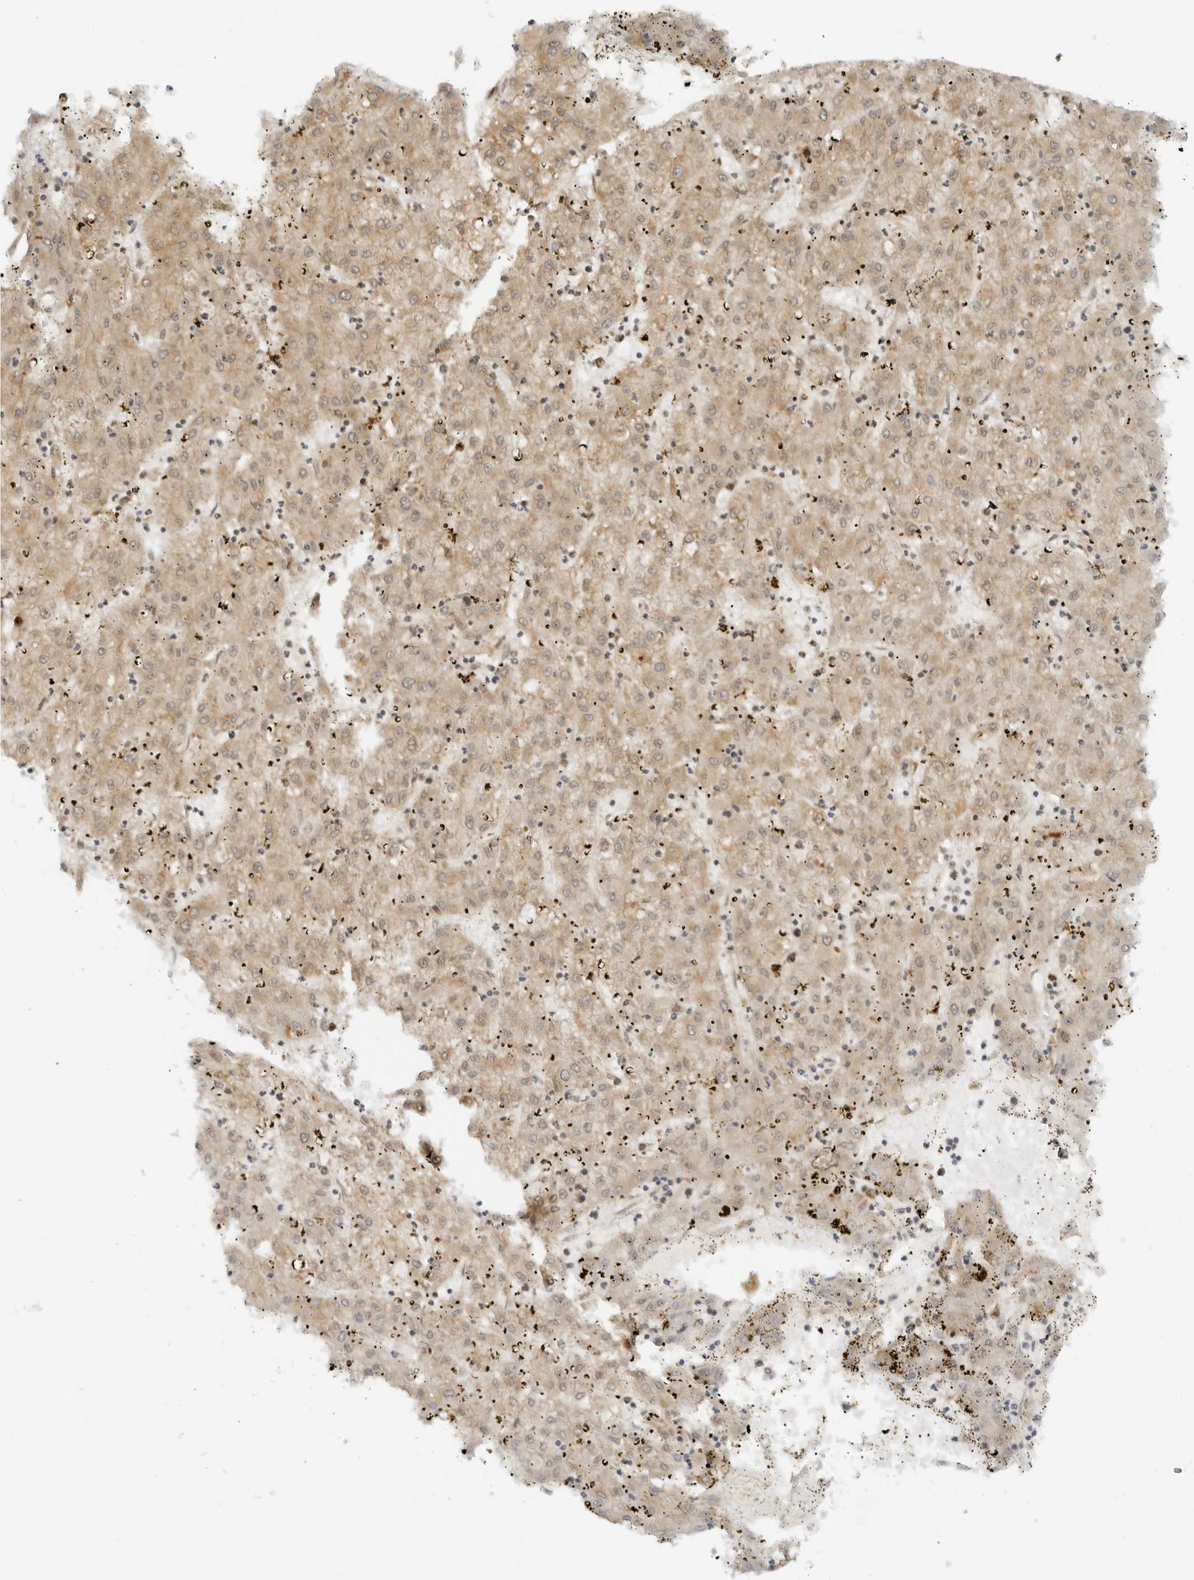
{"staining": {"intensity": "weak", "quantity": ">75%", "location": "cytoplasmic/membranous"}, "tissue": "liver cancer", "cell_type": "Tumor cells", "image_type": "cancer", "snomed": [{"axis": "morphology", "description": "Carcinoma, Hepatocellular, NOS"}, {"axis": "topography", "description": "Liver"}], "caption": "High-magnification brightfield microscopy of hepatocellular carcinoma (liver) stained with DAB (brown) and counterstained with hematoxylin (blue). tumor cells exhibit weak cytoplasmic/membranous staining is appreciated in about>75% of cells.", "gene": "RC3H1", "patient": {"sex": "male", "age": 72}}